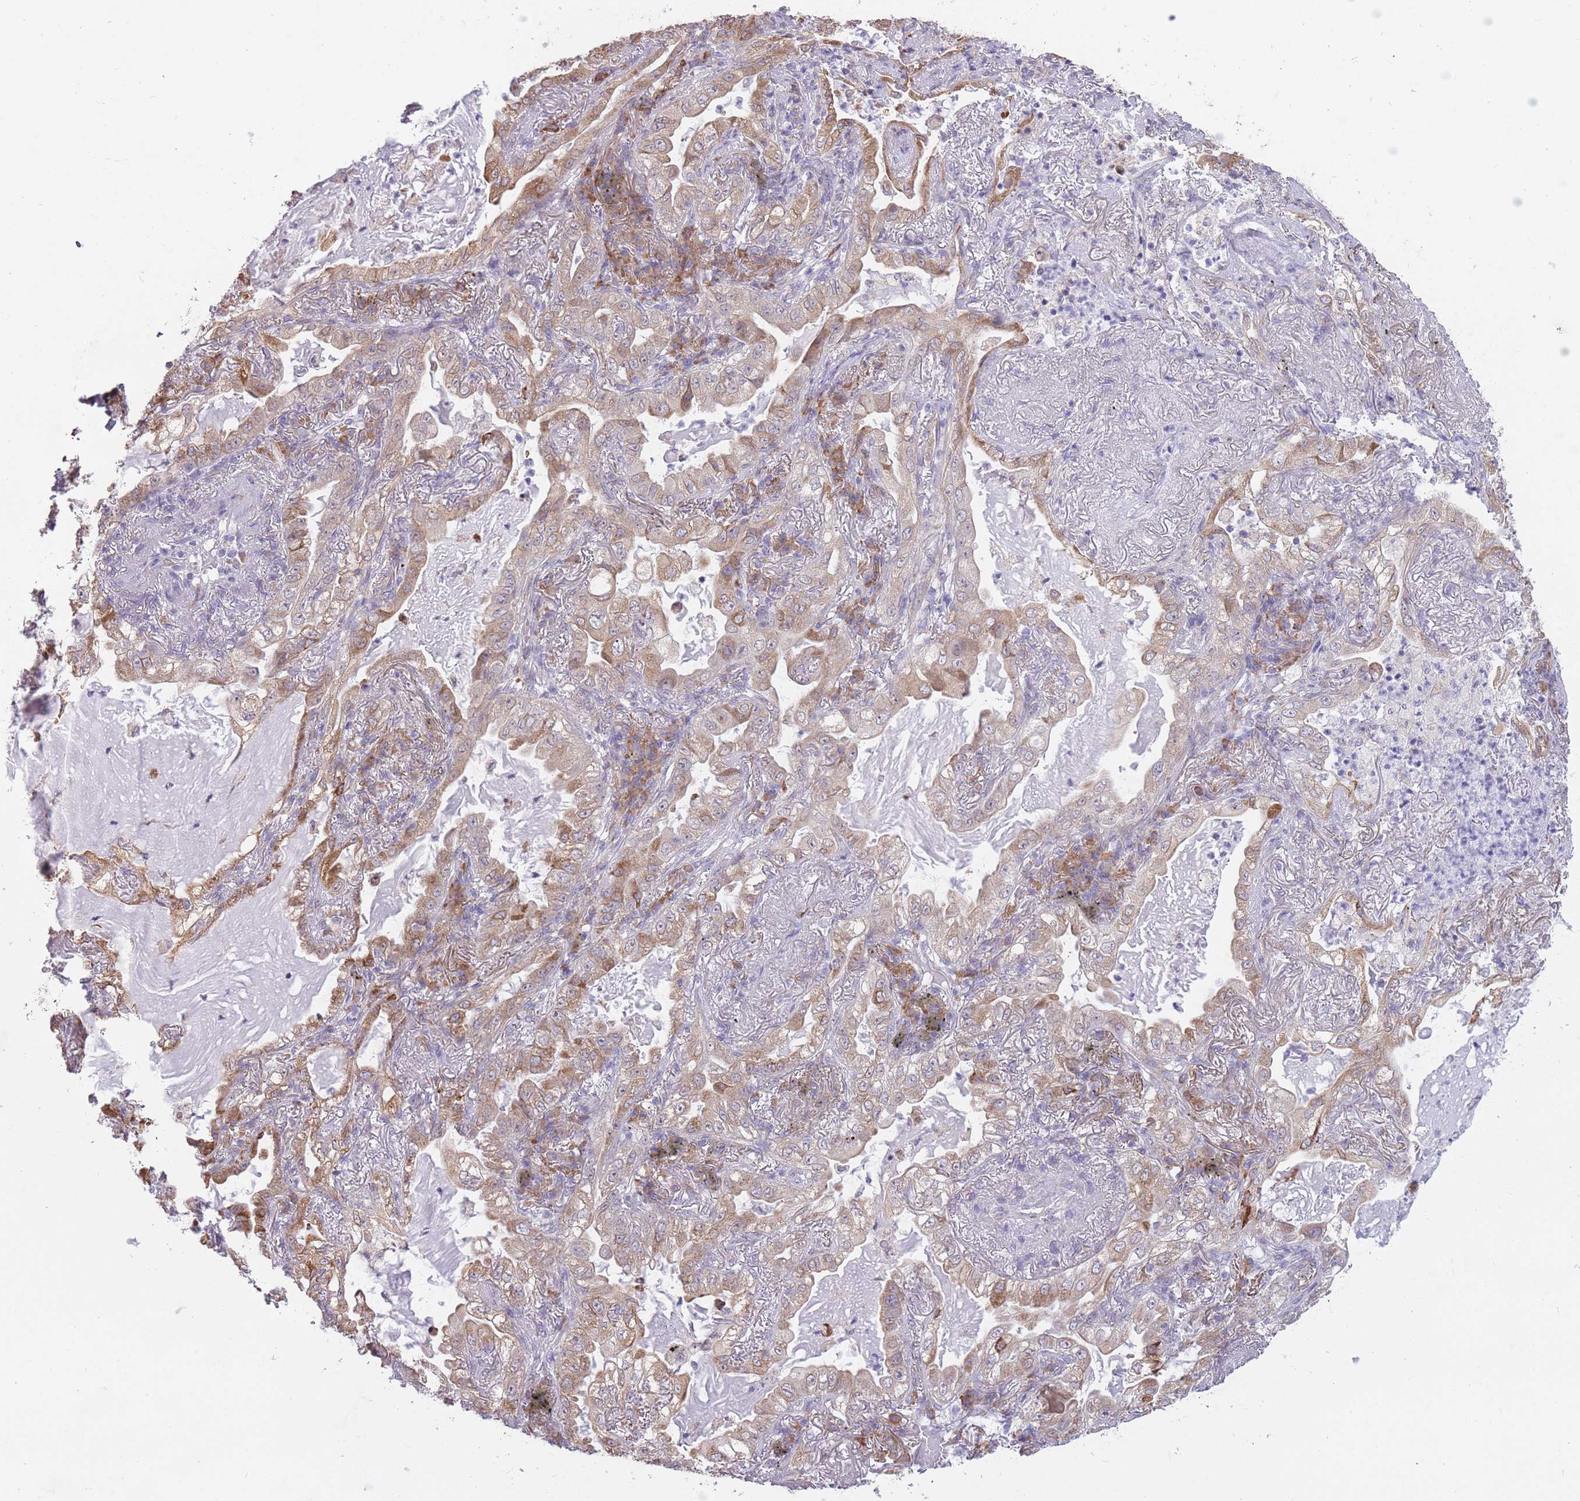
{"staining": {"intensity": "weak", "quantity": ">75%", "location": "cytoplasmic/membranous"}, "tissue": "lung cancer", "cell_type": "Tumor cells", "image_type": "cancer", "snomed": [{"axis": "morphology", "description": "Adenocarcinoma, NOS"}, {"axis": "topography", "description": "Lung"}], "caption": "Immunohistochemistry photomicrograph of lung cancer stained for a protein (brown), which exhibits low levels of weak cytoplasmic/membranous expression in approximately >75% of tumor cells.", "gene": "TRAPPC5", "patient": {"sex": "female", "age": 73}}